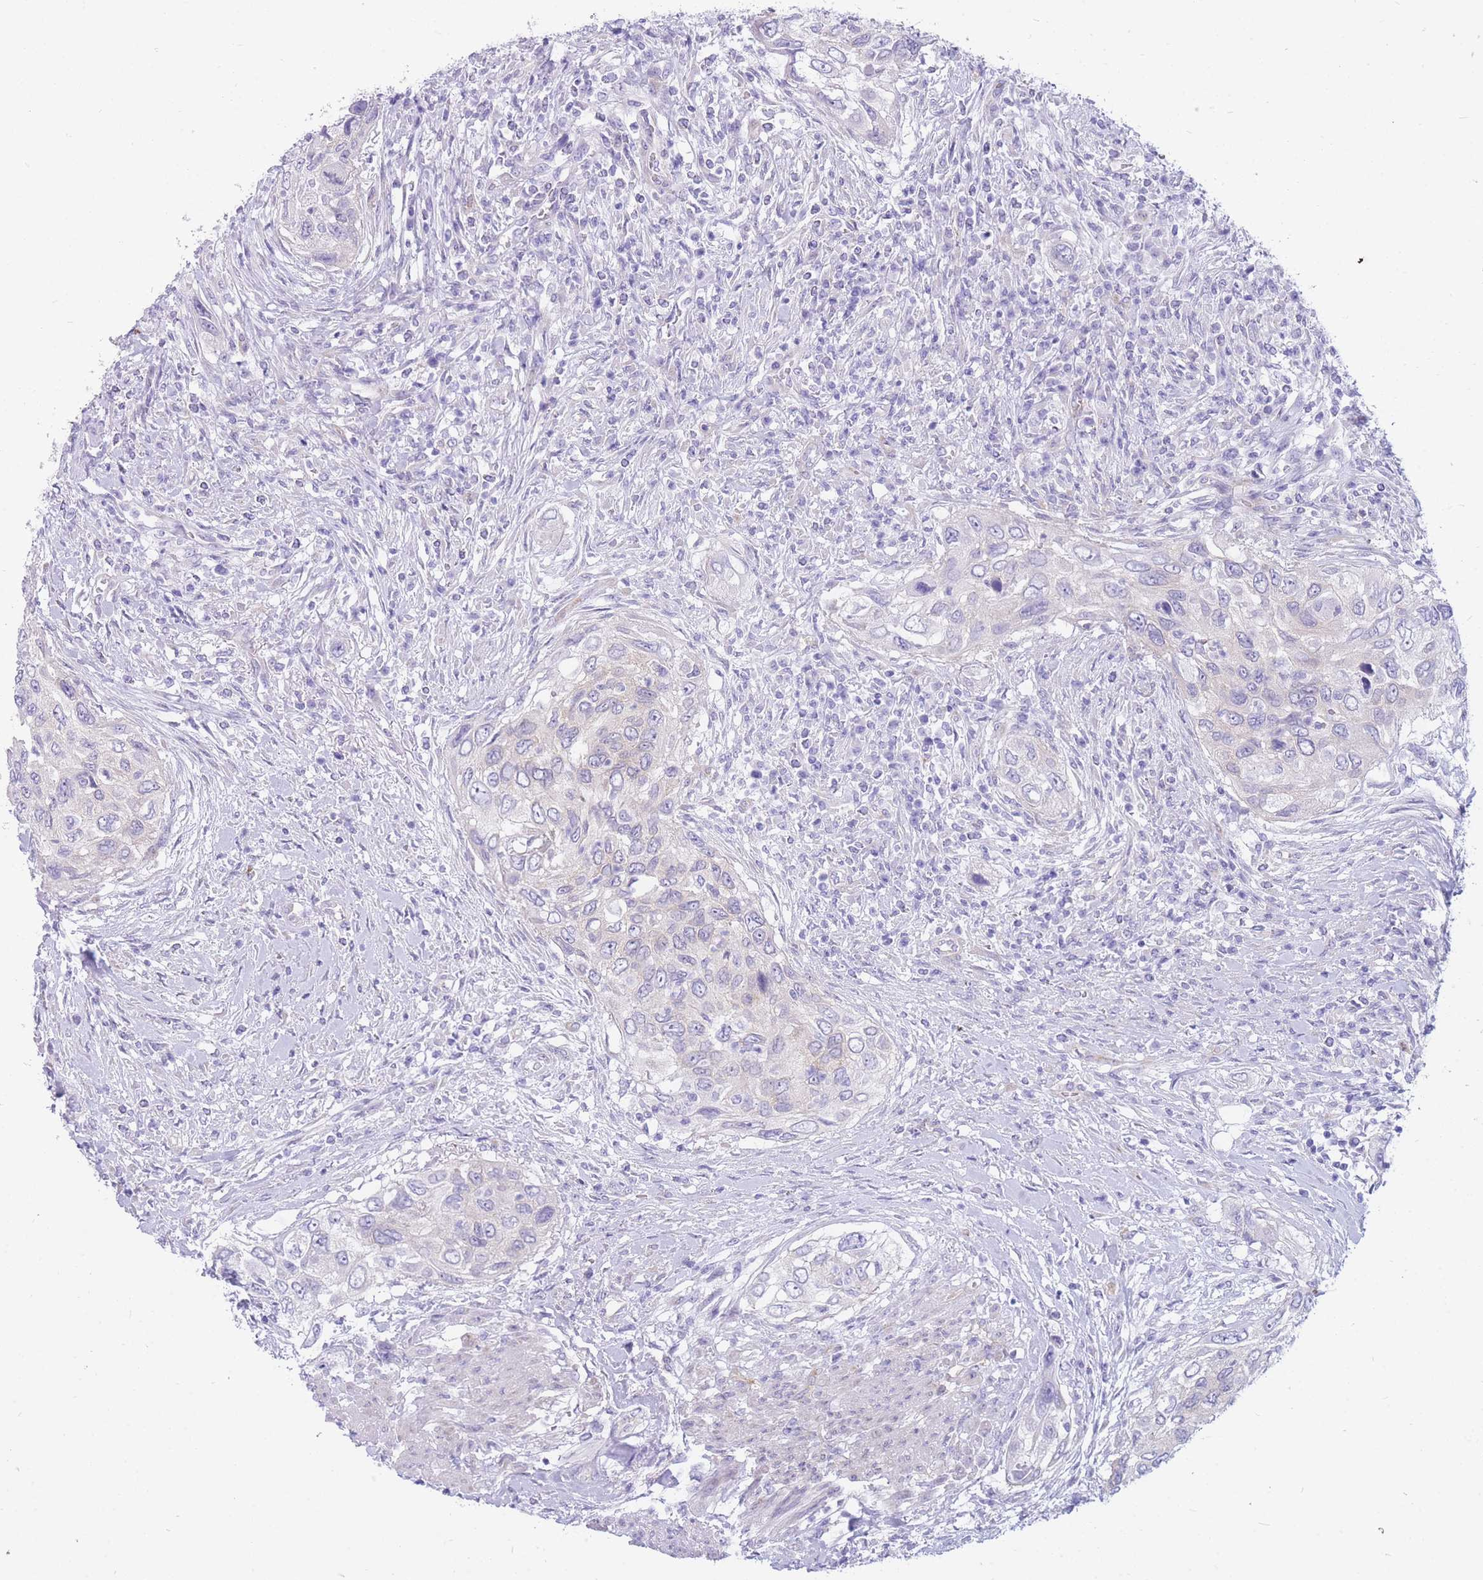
{"staining": {"intensity": "negative", "quantity": "none", "location": "none"}, "tissue": "urothelial cancer", "cell_type": "Tumor cells", "image_type": "cancer", "snomed": [{"axis": "morphology", "description": "Urothelial carcinoma, High grade"}, {"axis": "topography", "description": "Urinary bladder"}], "caption": "Urothelial cancer stained for a protein using immunohistochemistry (IHC) displays no expression tumor cells.", "gene": "MTSS2", "patient": {"sex": "female", "age": 60}}